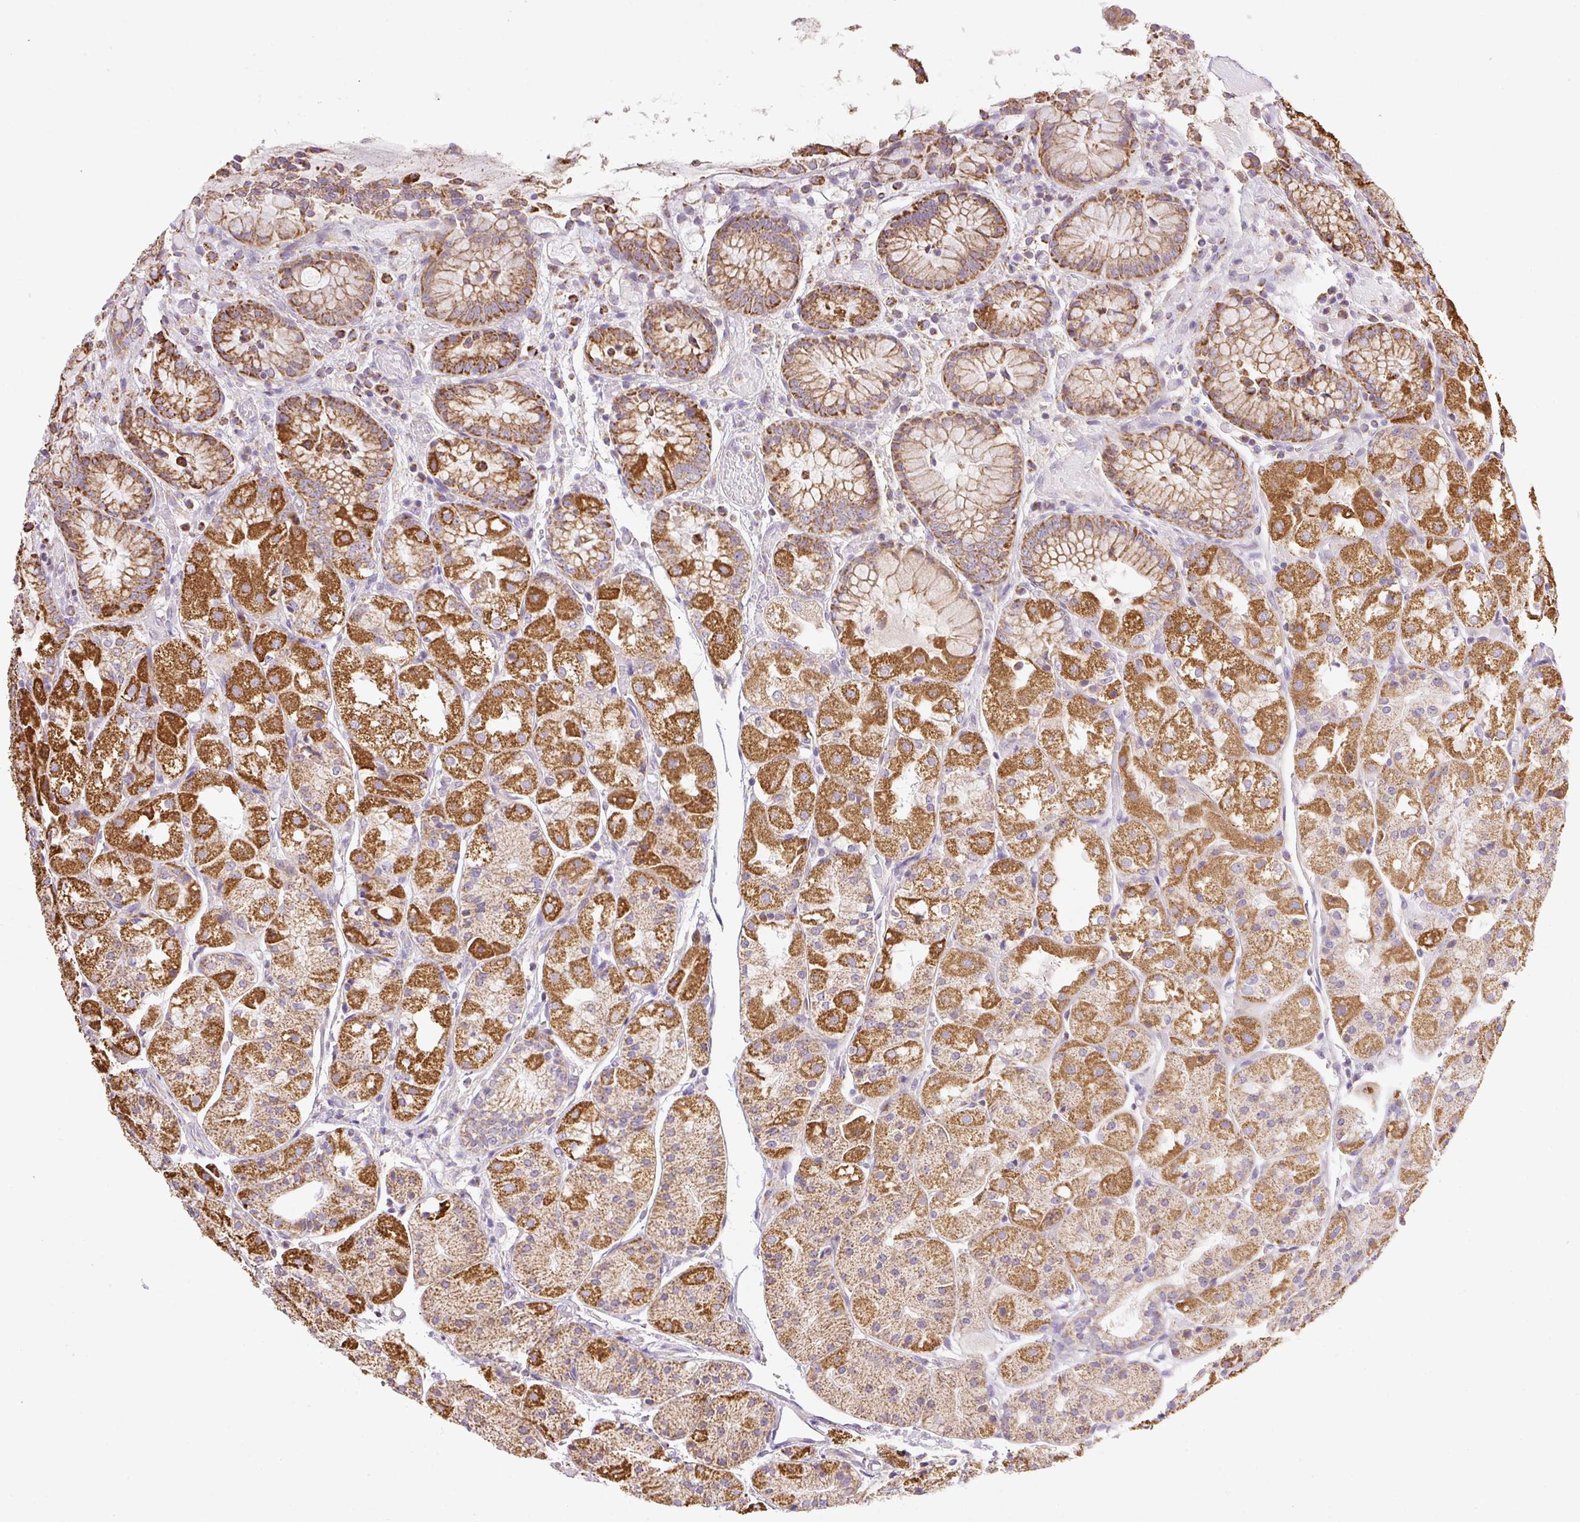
{"staining": {"intensity": "strong", "quantity": "25%-75%", "location": "cytoplasmic/membranous"}, "tissue": "stomach", "cell_type": "Glandular cells", "image_type": "normal", "snomed": [{"axis": "morphology", "description": "Normal tissue, NOS"}, {"axis": "topography", "description": "Stomach, upper"}], "caption": "A high amount of strong cytoplasmic/membranous positivity is present in approximately 25%-75% of glandular cells in unremarkable stomach. (DAB IHC, brown staining for protein, blue staining for nuclei).", "gene": "DAAM2", "patient": {"sex": "male", "age": 72}}